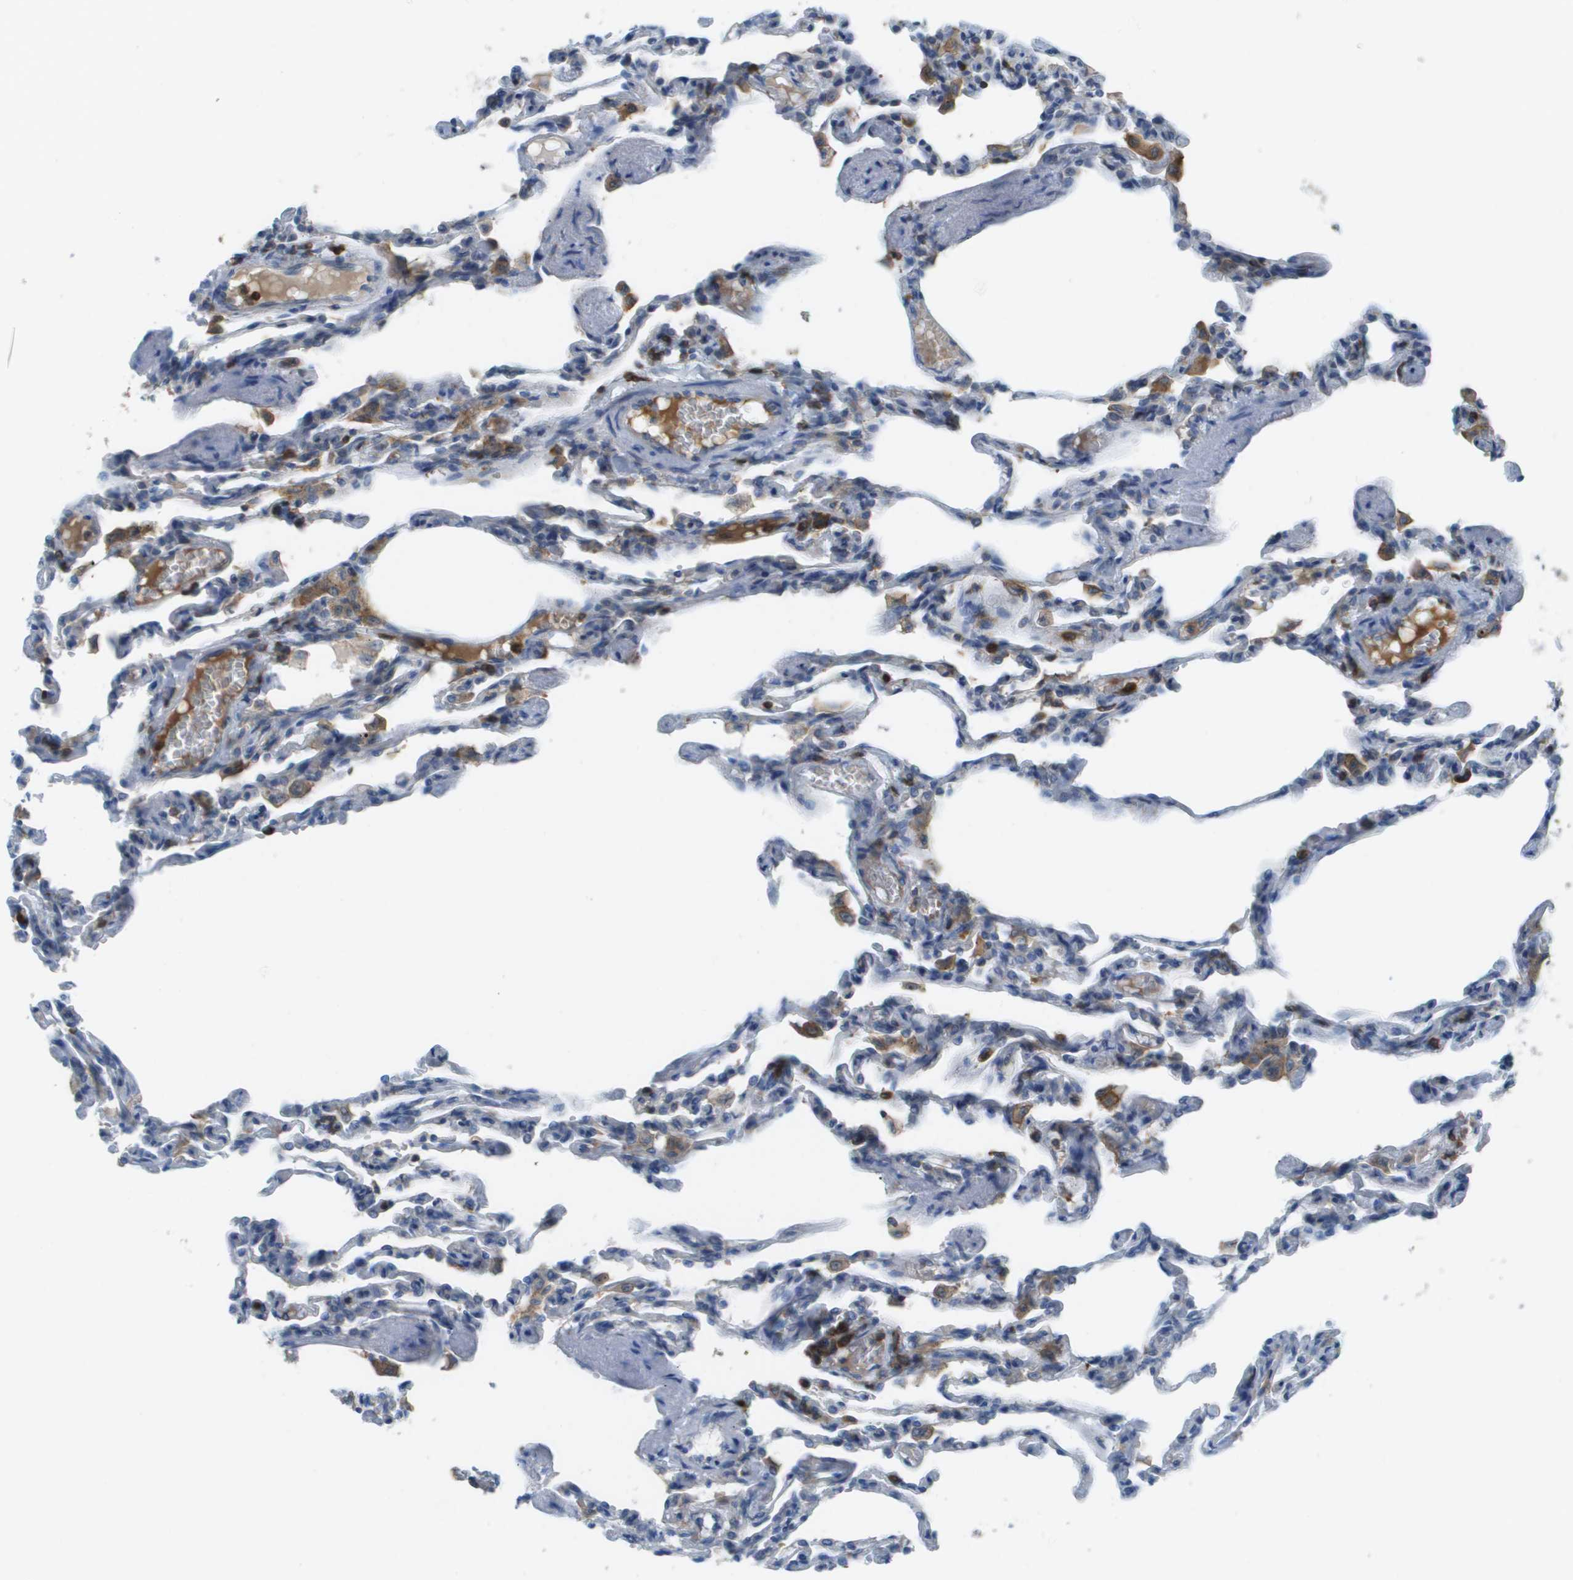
{"staining": {"intensity": "moderate", "quantity": "<25%", "location": "cytoplasmic/membranous"}, "tissue": "lung", "cell_type": "Alveolar cells", "image_type": "normal", "snomed": [{"axis": "morphology", "description": "Normal tissue, NOS"}, {"axis": "topography", "description": "Lung"}], "caption": "Moderate cytoplasmic/membranous staining is present in about <25% of alveolar cells in benign lung.", "gene": "APBB1IP", "patient": {"sex": "male", "age": 21}}